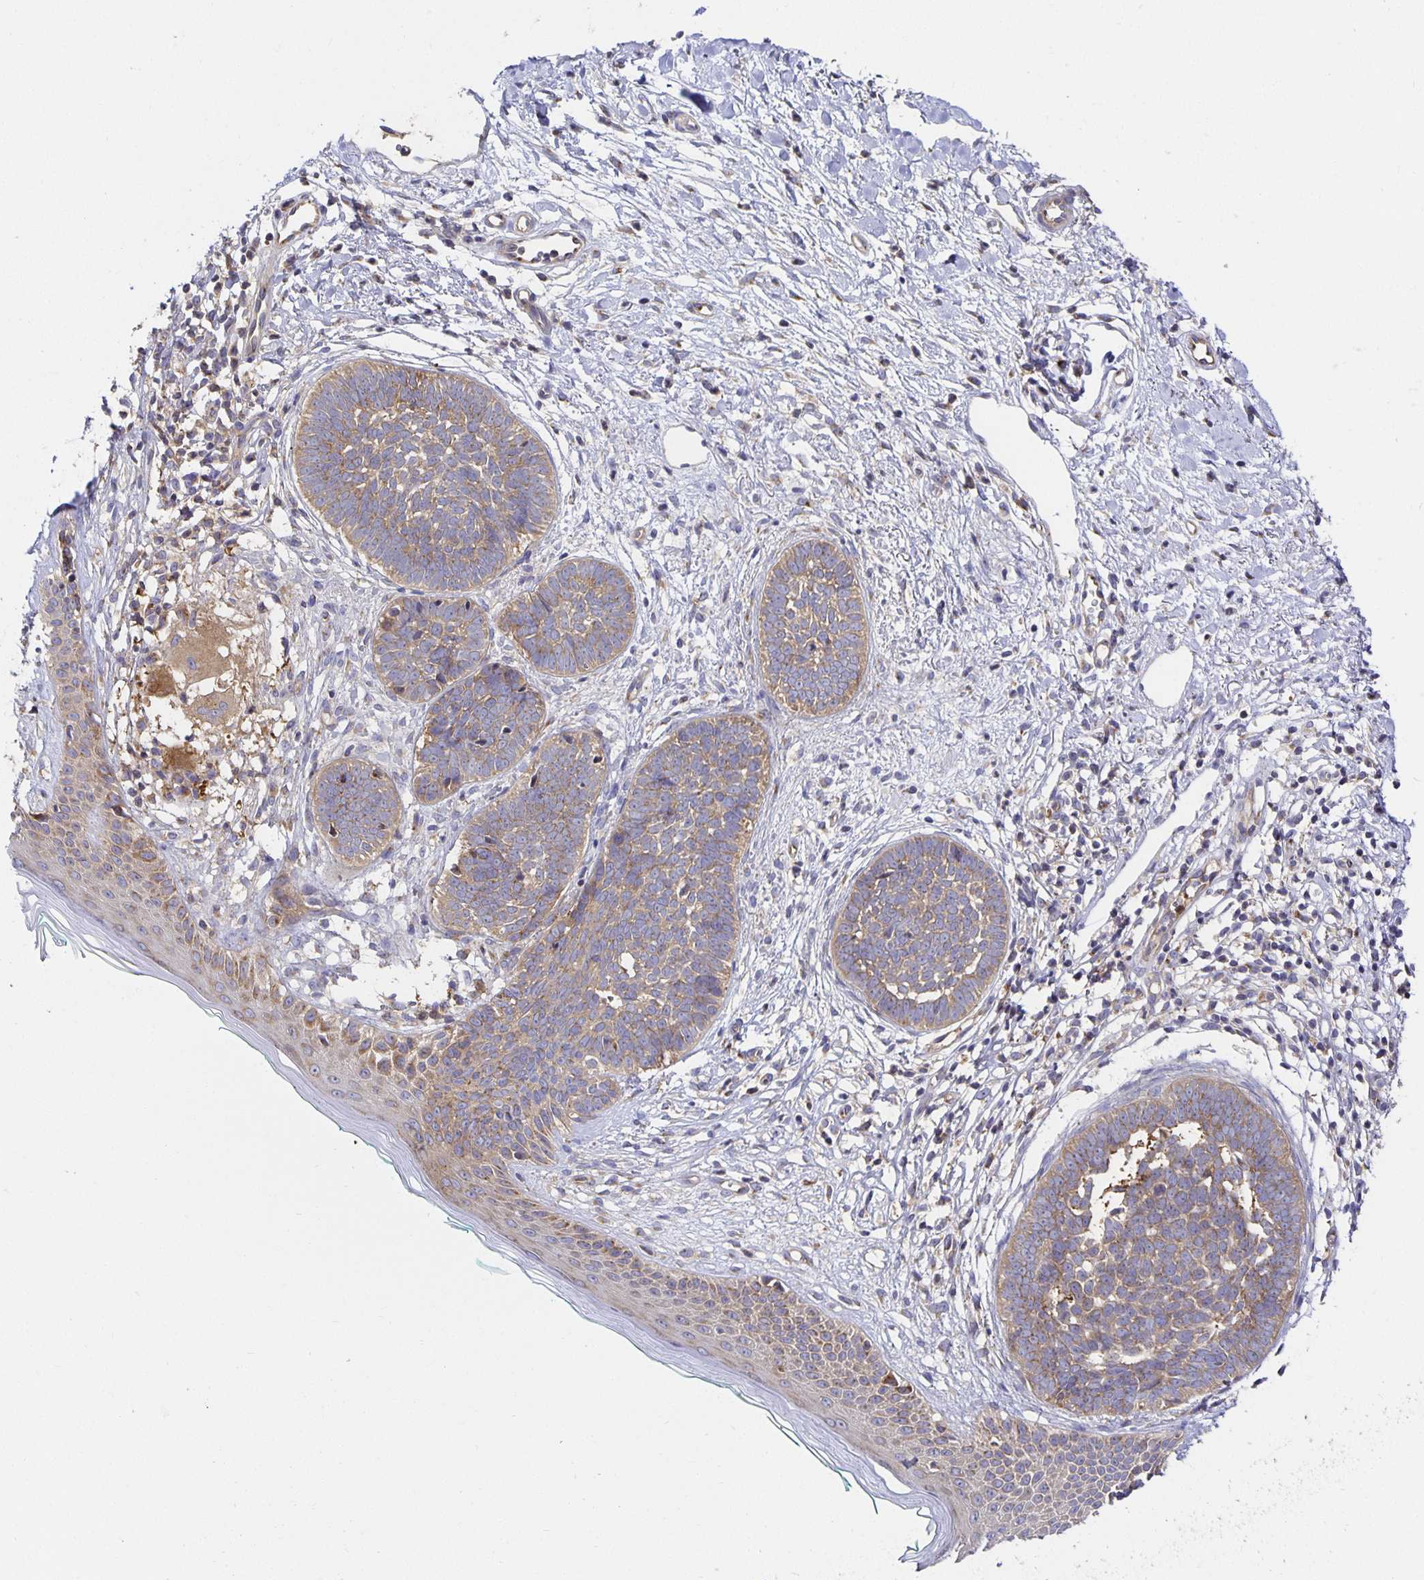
{"staining": {"intensity": "moderate", "quantity": ">75%", "location": "cytoplasmic/membranous"}, "tissue": "skin cancer", "cell_type": "Tumor cells", "image_type": "cancer", "snomed": [{"axis": "morphology", "description": "Basal cell carcinoma"}, {"axis": "topography", "description": "Skin"}, {"axis": "topography", "description": "Skin of neck"}, {"axis": "topography", "description": "Skin of shoulder"}, {"axis": "topography", "description": "Skin of back"}], "caption": "Skin cancer stained for a protein exhibits moderate cytoplasmic/membranous positivity in tumor cells. The staining is performed using DAB (3,3'-diaminobenzidine) brown chromogen to label protein expression. The nuclei are counter-stained blue using hematoxylin.", "gene": "USO1", "patient": {"sex": "male", "age": 80}}